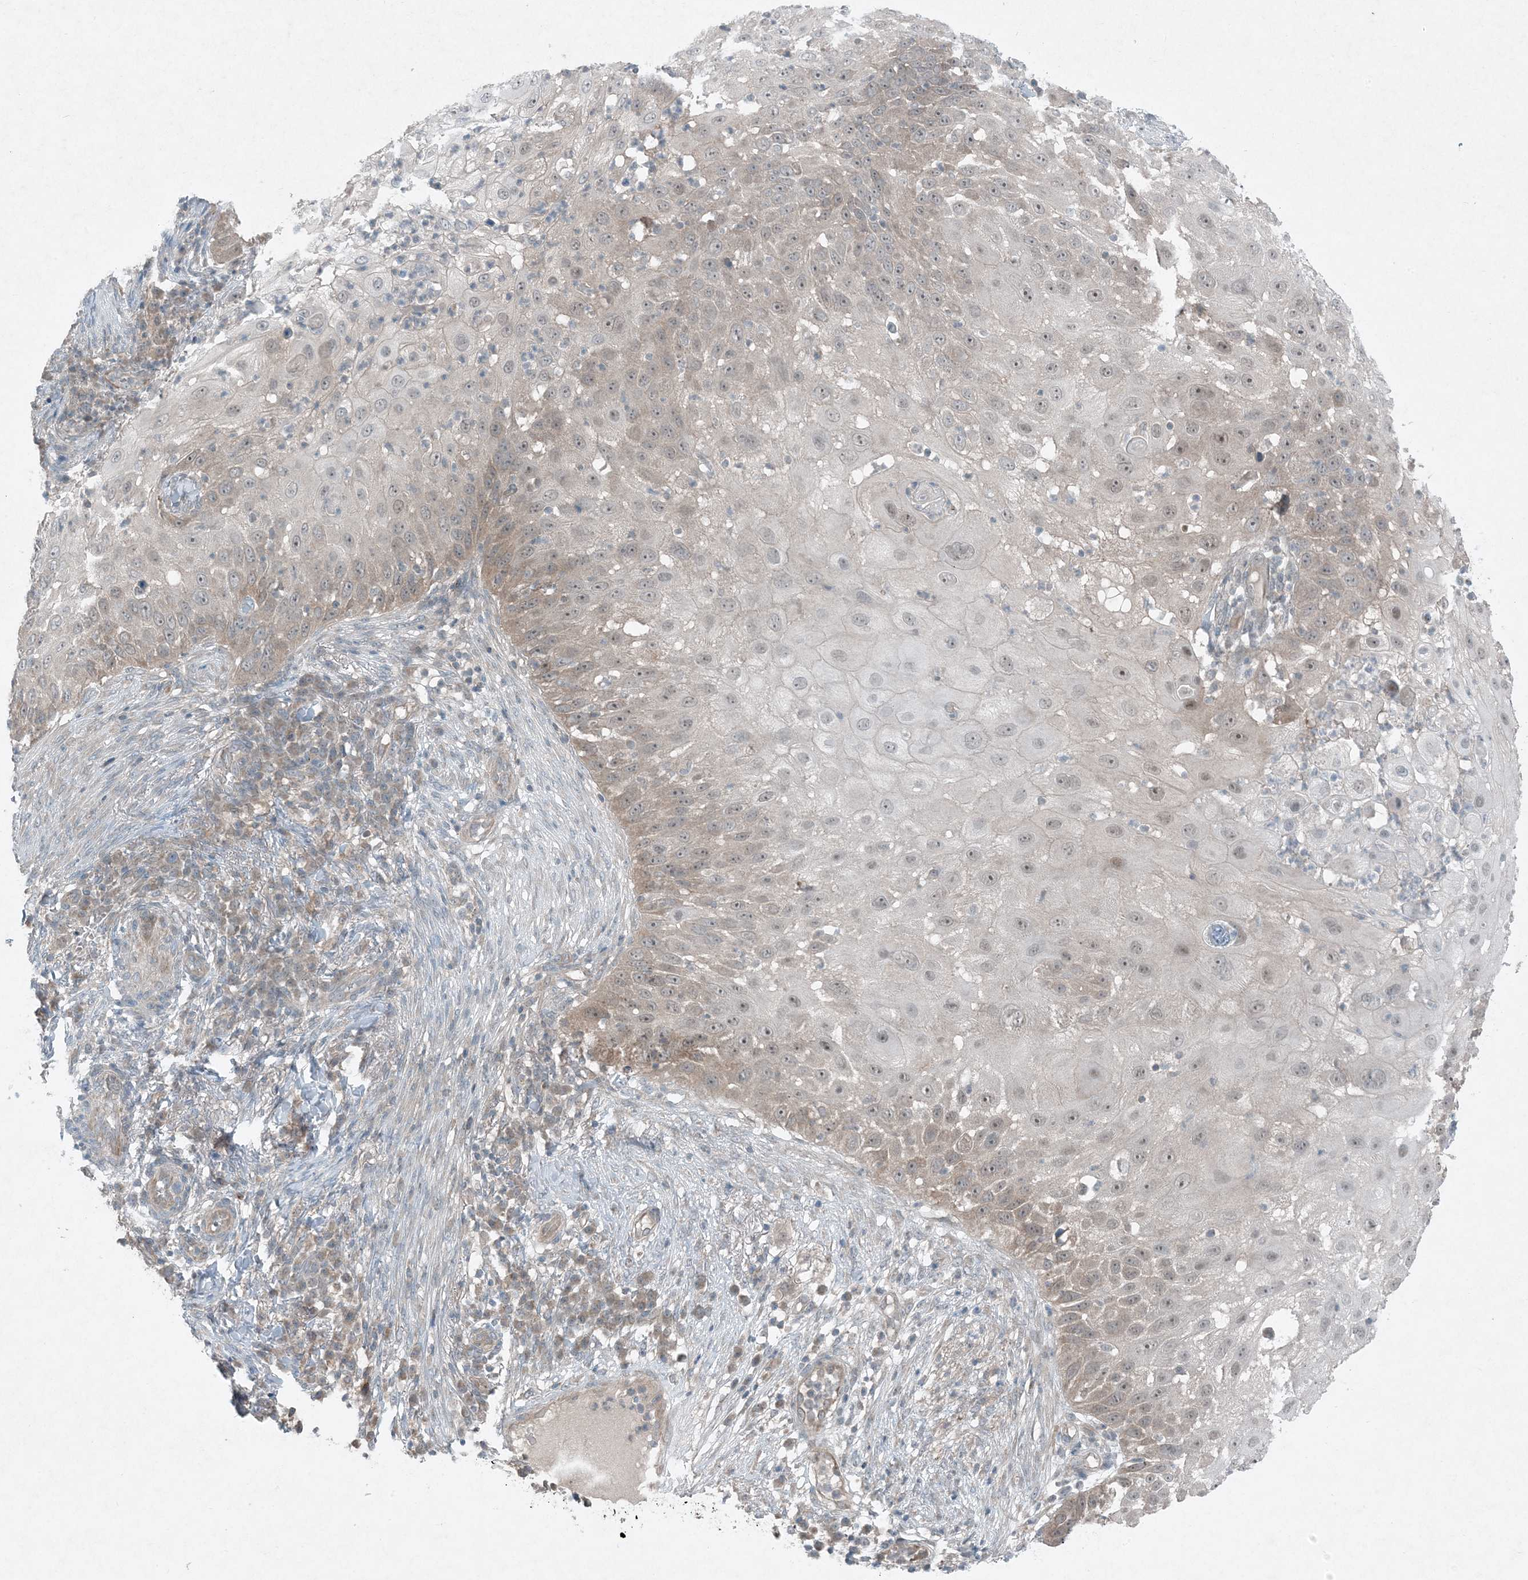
{"staining": {"intensity": "weak", "quantity": "<25%", "location": "cytoplasmic/membranous,nuclear"}, "tissue": "skin cancer", "cell_type": "Tumor cells", "image_type": "cancer", "snomed": [{"axis": "morphology", "description": "Squamous cell carcinoma, NOS"}, {"axis": "topography", "description": "Skin"}], "caption": "A micrograph of skin cancer stained for a protein displays no brown staining in tumor cells.", "gene": "MITD1", "patient": {"sex": "female", "age": 44}}